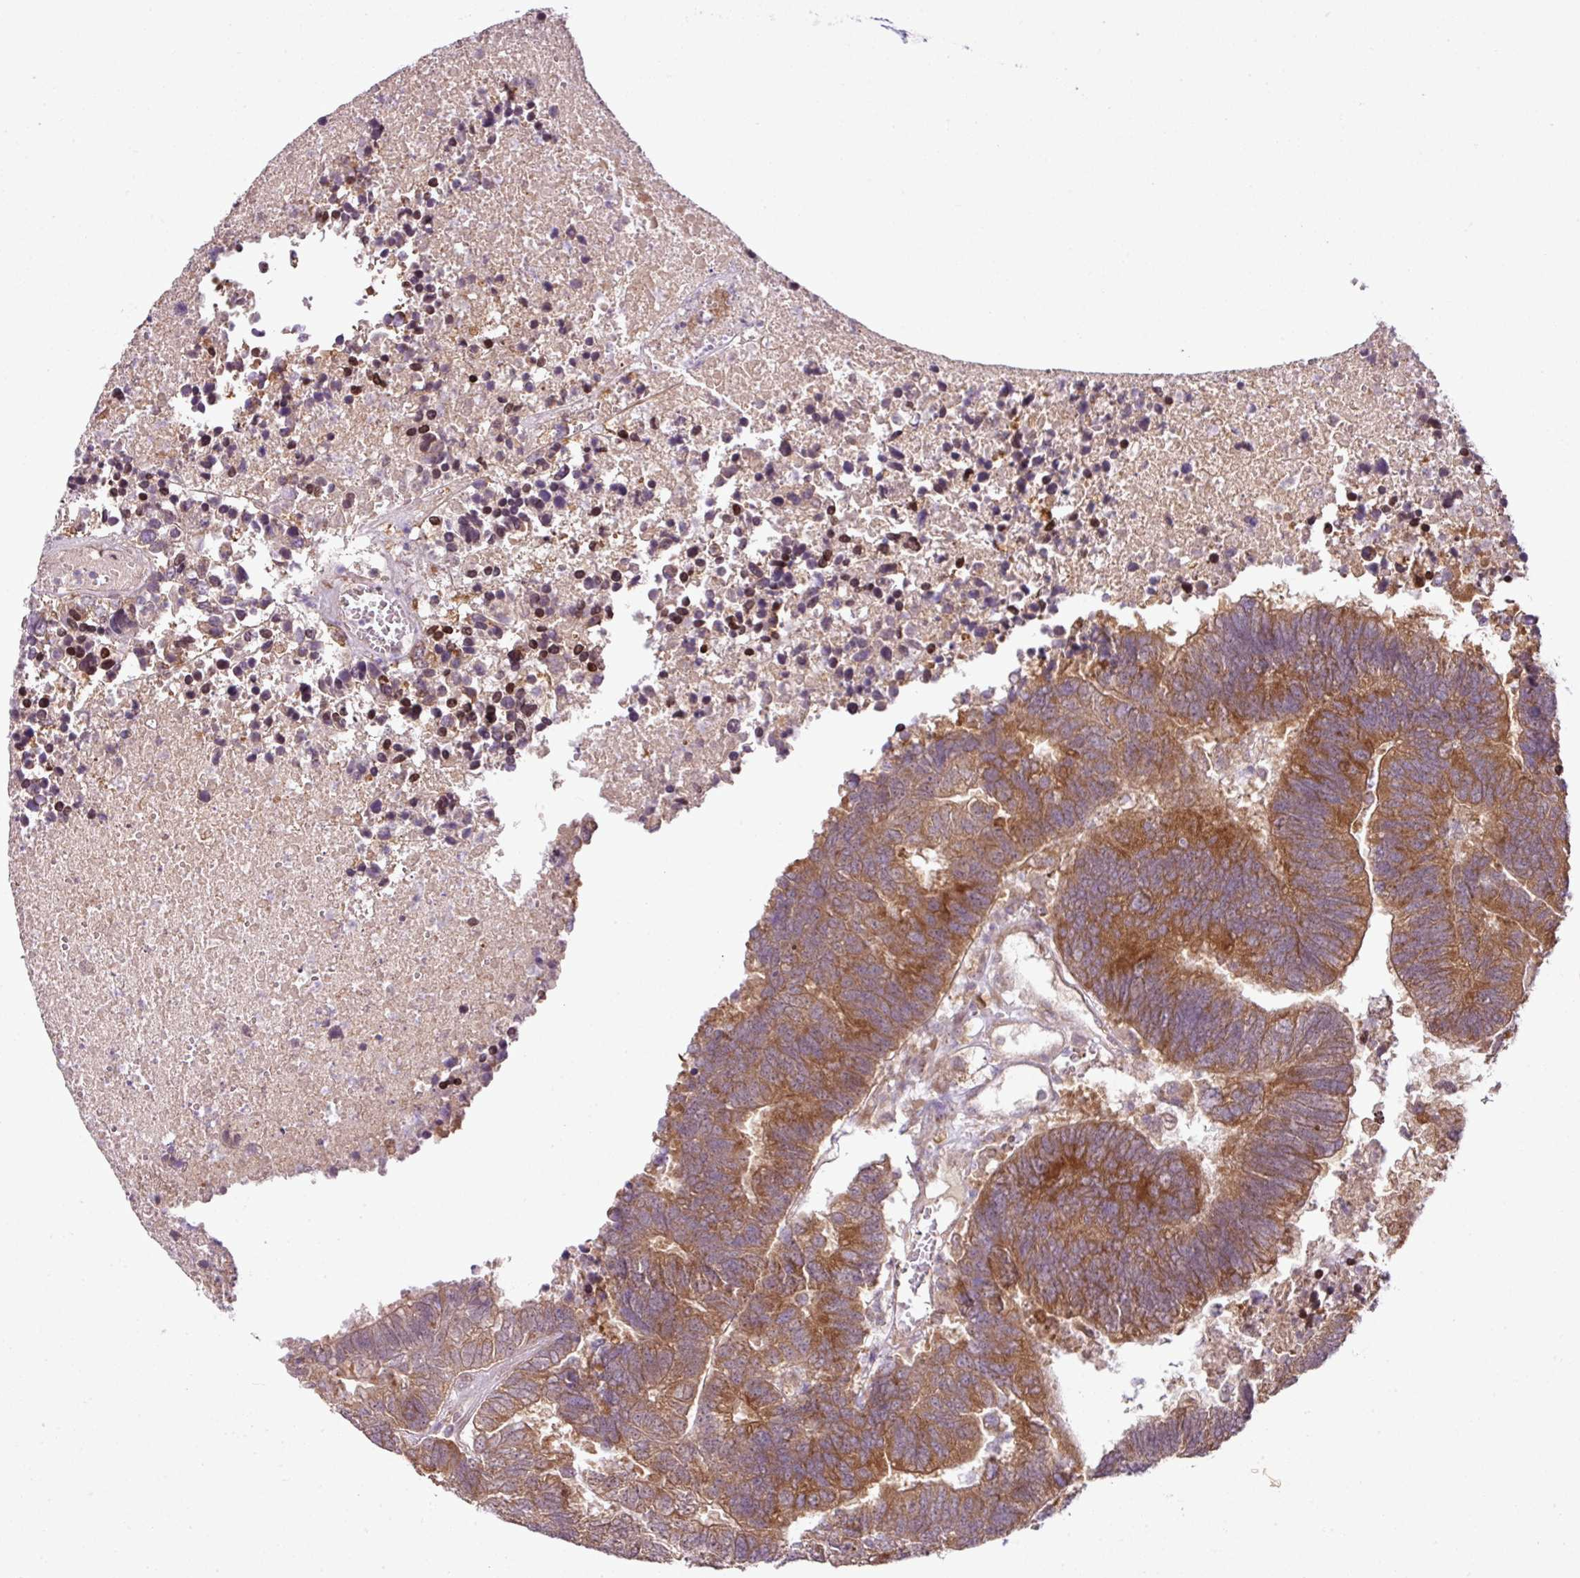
{"staining": {"intensity": "moderate", "quantity": ">75%", "location": "cytoplasmic/membranous"}, "tissue": "colorectal cancer", "cell_type": "Tumor cells", "image_type": "cancer", "snomed": [{"axis": "morphology", "description": "Adenocarcinoma, NOS"}, {"axis": "topography", "description": "Colon"}], "caption": "Immunohistochemical staining of human colorectal cancer reveals moderate cytoplasmic/membranous protein staining in about >75% of tumor cells.", "gene": "DNAAF4", "patient": {"sex": "female", "age": 48}}